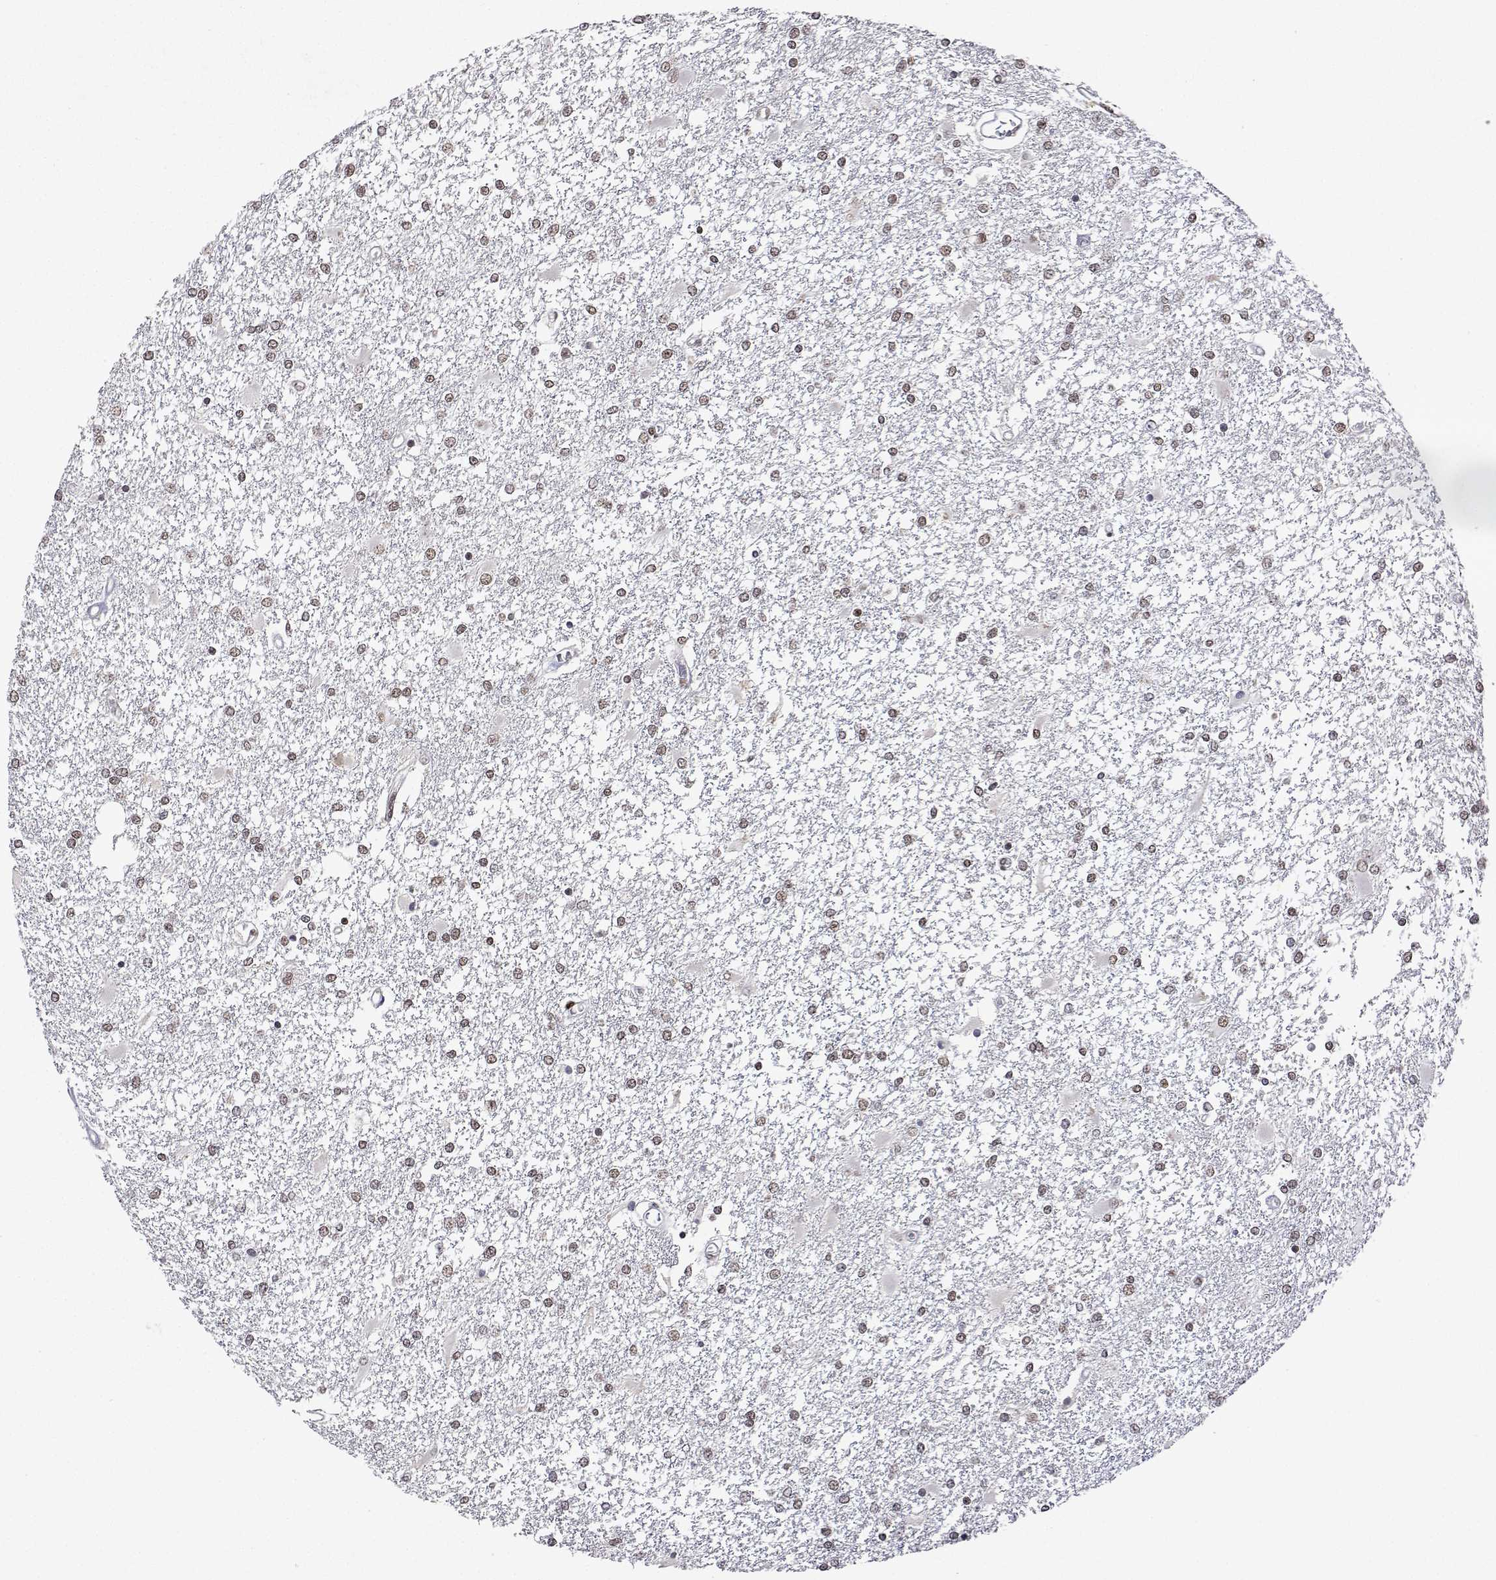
{"staining": {"intensity": "weak", "quantity": ">75%", "location": "nuclear"}, "tissue": "glioma", "cell_type": "Tumor cells", "image_type": "cancer", "snomed": [{"axis": "morphology", "description": "Glioma, malignant, High grade"}, {"axis": "topography", "description": "Cerebral cortex"}], "caption": "About >75% of tumor cells in glioma reveal weak nuclear protein expression as visualized by brown immunohistochemical staining.", "gene": "XPC", "patient": {"sex": "male", "age": 79}}